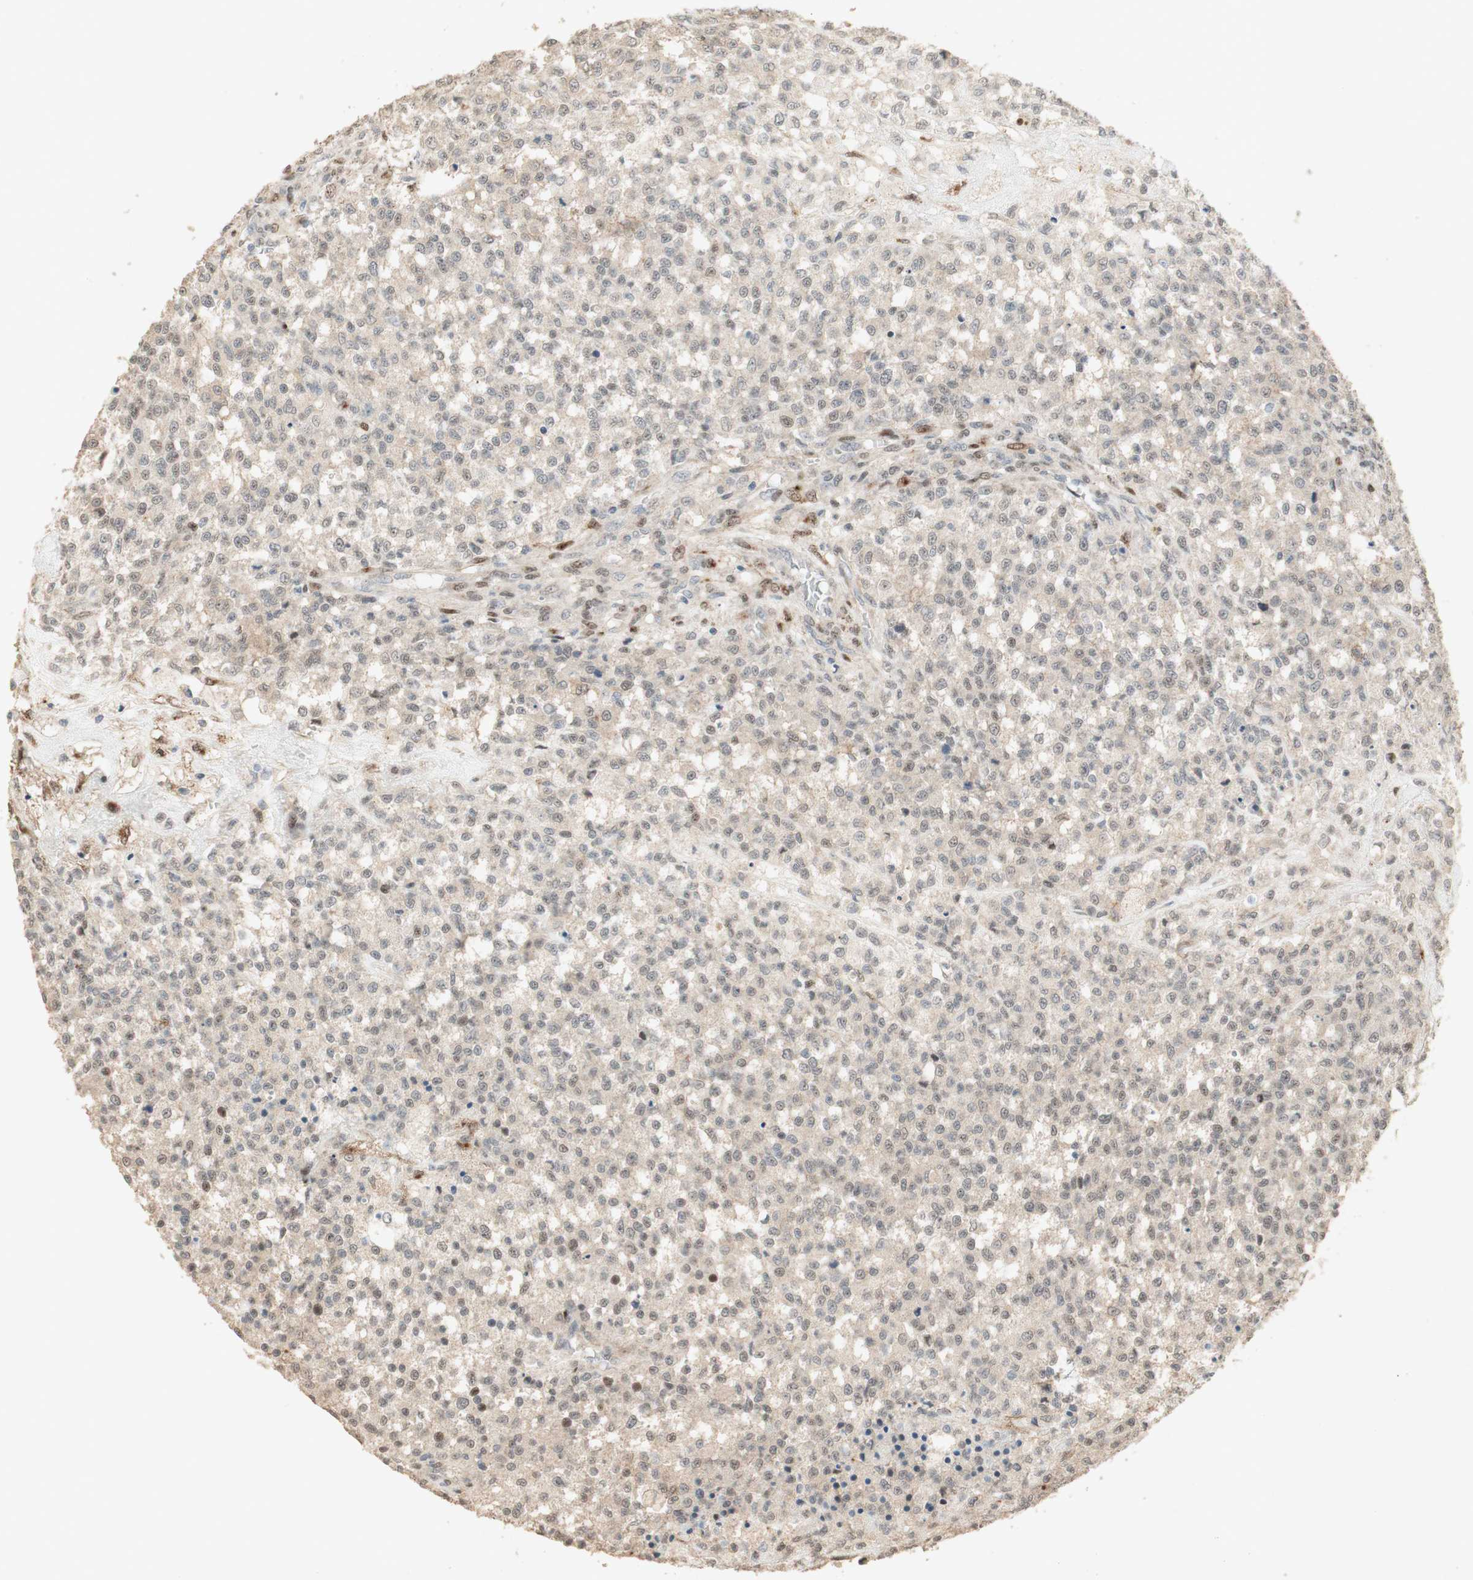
{"staining": {"intensity": "negative", "quantity": "none", "location": "none"}, "tissue": "testis cancer", "cell_type": "Tumor cells", "image_type": "cancer", "snomed": [{"axis": "morphology", "description": "Seminoma, NOS"}, {"axis": "topography", "description": "Testis"}], "caption": "Testis cancer (seminoma) was stained to show a protein in brown. There is no significant expression in tumor cells.", "gene": "FOXP1", "patient": {"sex": "male", "age": 59}}